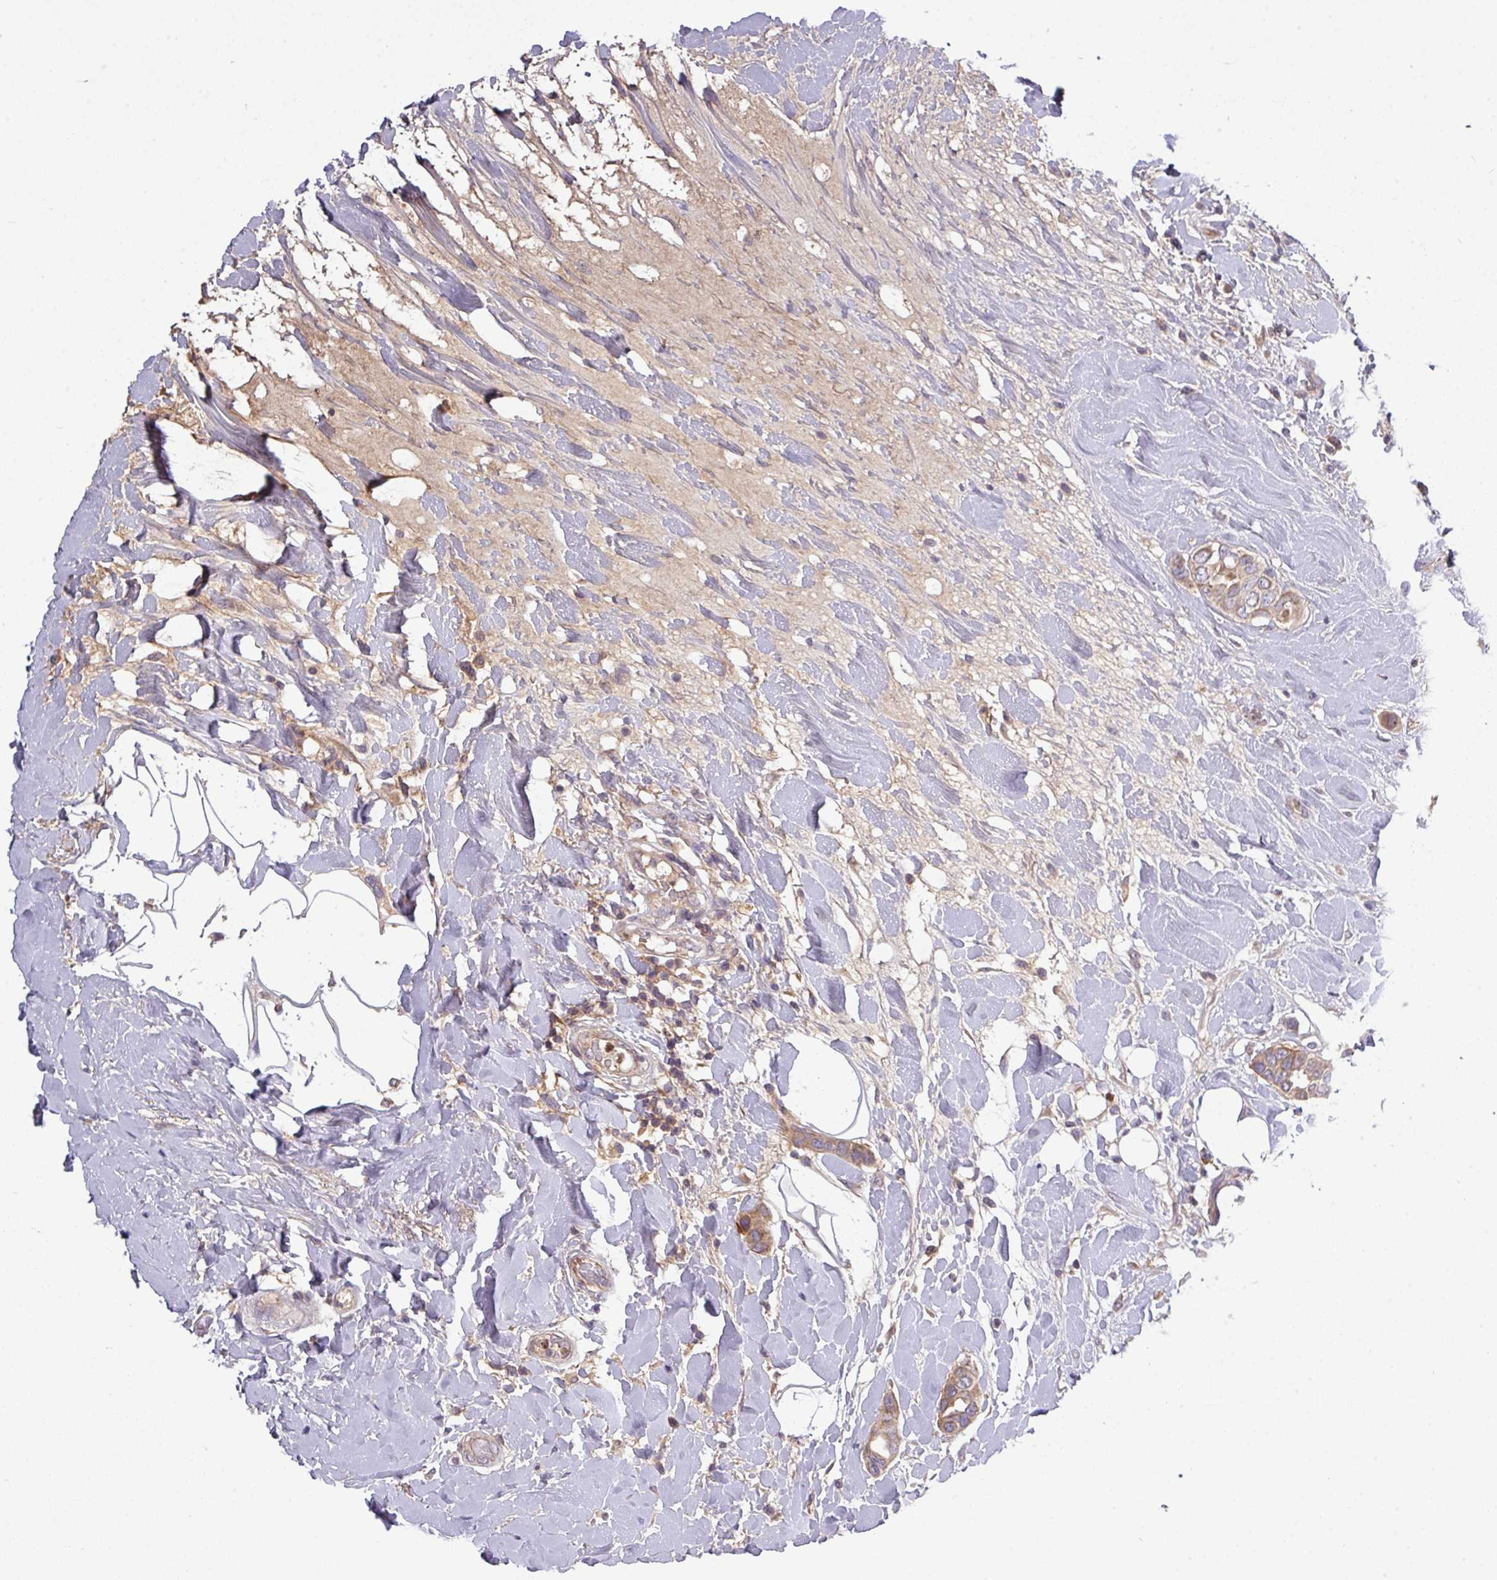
{"staining": {"intensity": "moderate", "quantity": ">75%", "location": "cytoplasmic/membranous"}, "tissue": "breast cancer", "cell_type": "Tumor cells", "image_type": "cancer", "snomed": [{"axis": "morphology", "description": "Lobular carcinoma"}, {"axis": "topography", "description": "Breast"}], "caption": "Protein expression analysis of breast cancer (lobular carcinoma) shows moderate cytoplasmic/membranous staining in about >75% of tumor cells. The protein of interest is shown in brown color, while the nuclei are stained blue.", "gene": "PAPLN", "patient": {"sex": "female", "age": 51}}